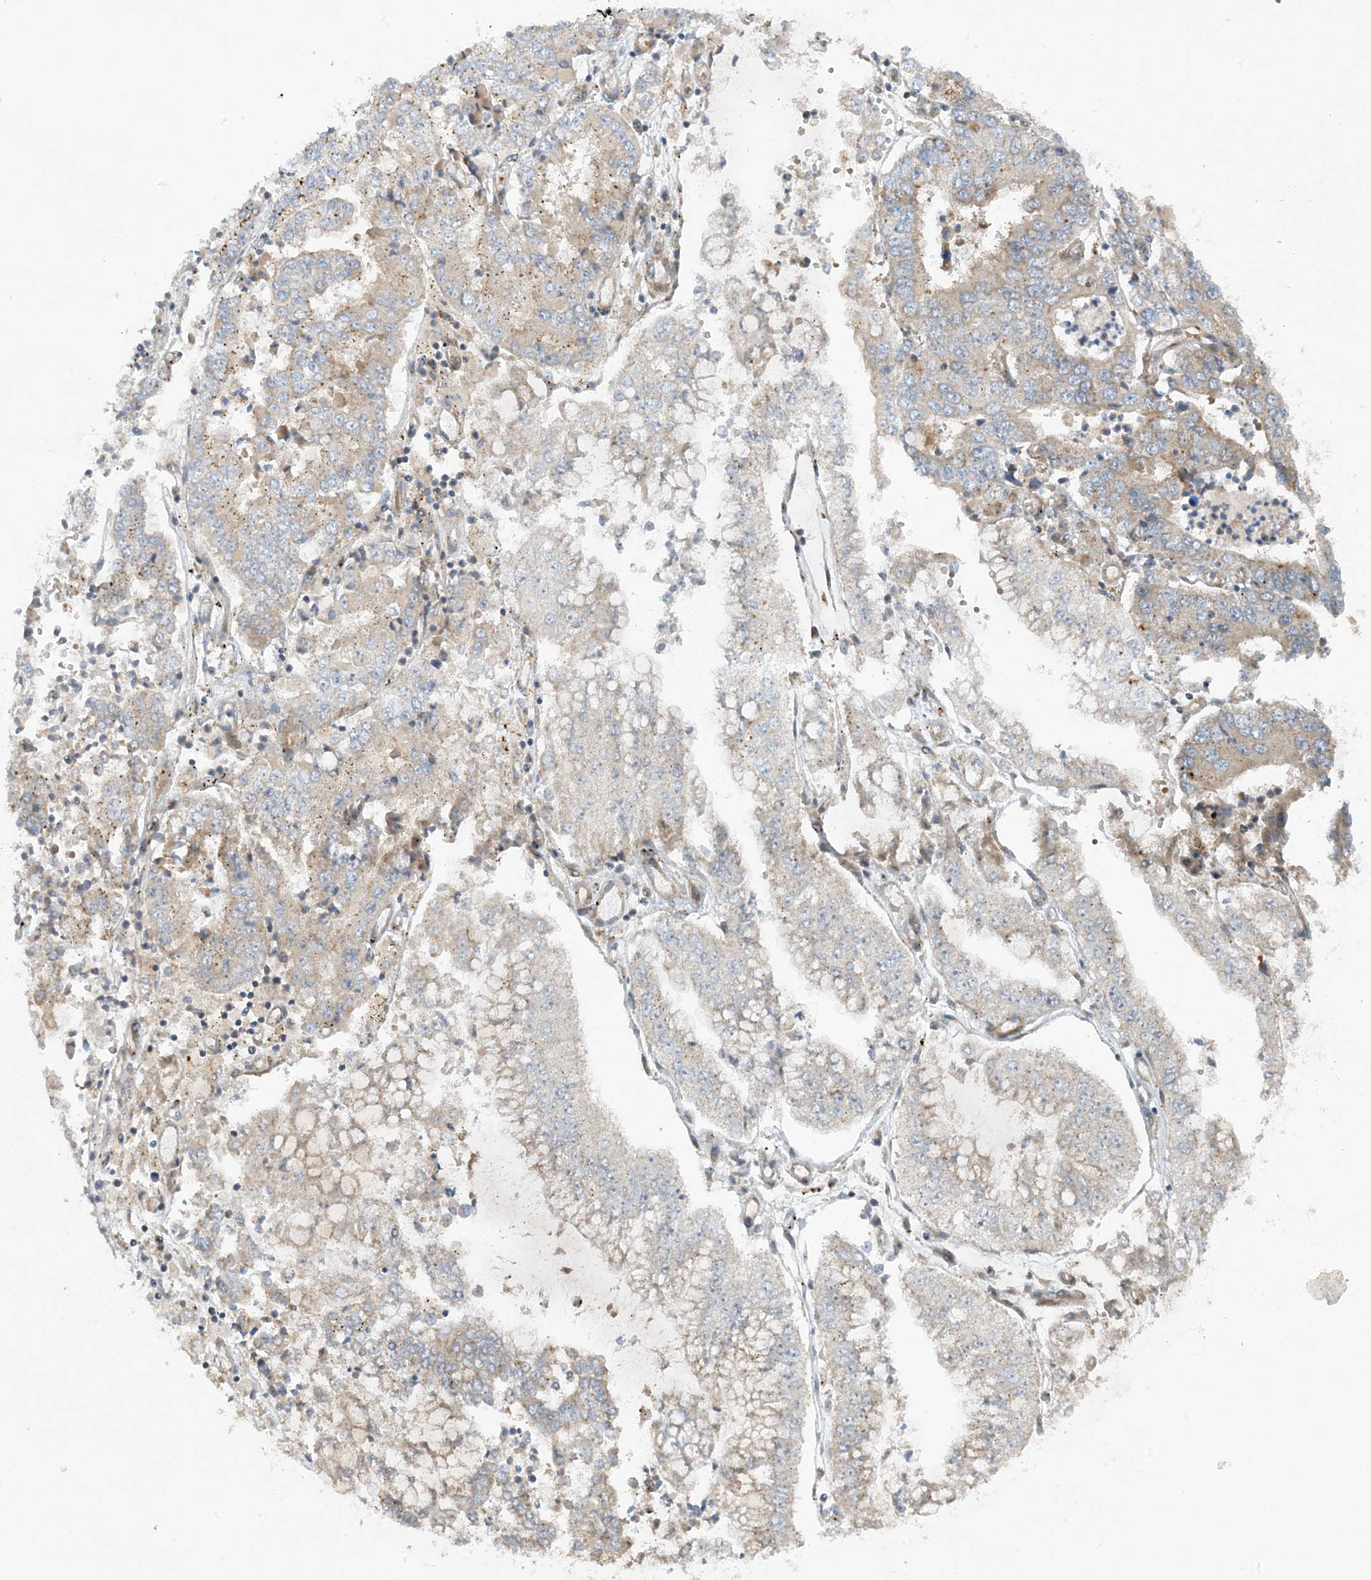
{"staining": {"intensity": "negative", "quantity": "none", "location": "none"}, "tissue": "stomach cancer", "cell_type": "Tumor cells", "image_type": "cancer", "snomed": [{"axis": "morphology", "description": "Adenocarcinoma, NOS"}, {"axis": "topography", "description": "Stomach"}], "caption": "DAB immunohistochemical staining of human adenocarcinoma (stomach) exhibits no significant staining in tumor cells. (DAB immunohistochemistry (IHC) with hematoxylin counter stain).", "gene": "STAM2", "patient": {"sex": "male", "age": 76}}